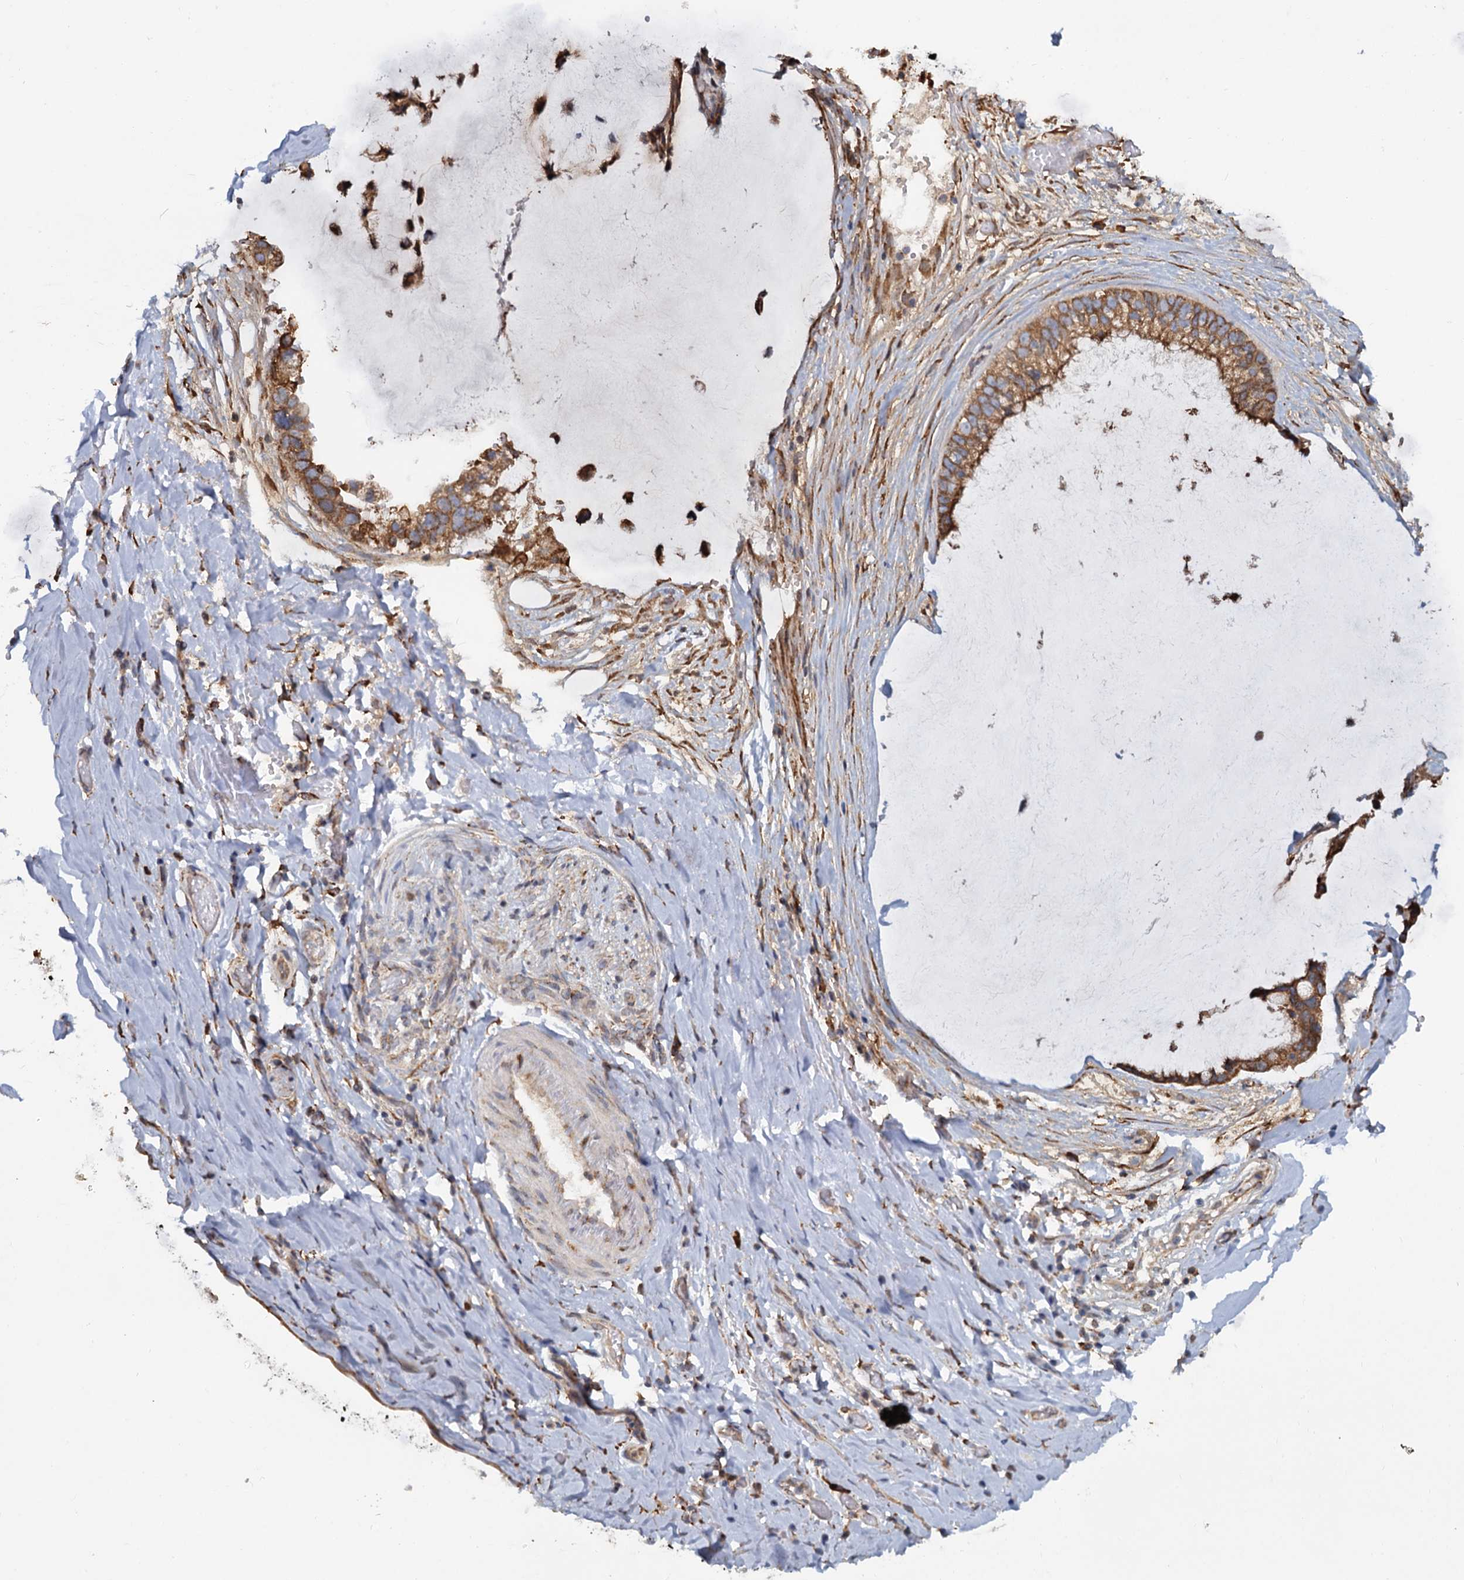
{"staining": {"intensity": "moderate", "quantity": ">75%", "location": "cytoplasmic/membranous"}, "tissue": "ovarian cancer", "cell_type": "Tumor cells", "image_type": "cancer", "snomed": [{"axis": "morphology", "description": "Cystadenocarcinoma, mucinous, NOS"}, {"axis": "topography", "description": "Ovary"}], "caption": "About >75% of tumor cells in ovarian cancer show moderate cytoplasmic/membranous protein staining as visualized by brown immunohistochemical staining.", "gene": "LRRC51", "patient": {"sex": "female", "age": 39}}